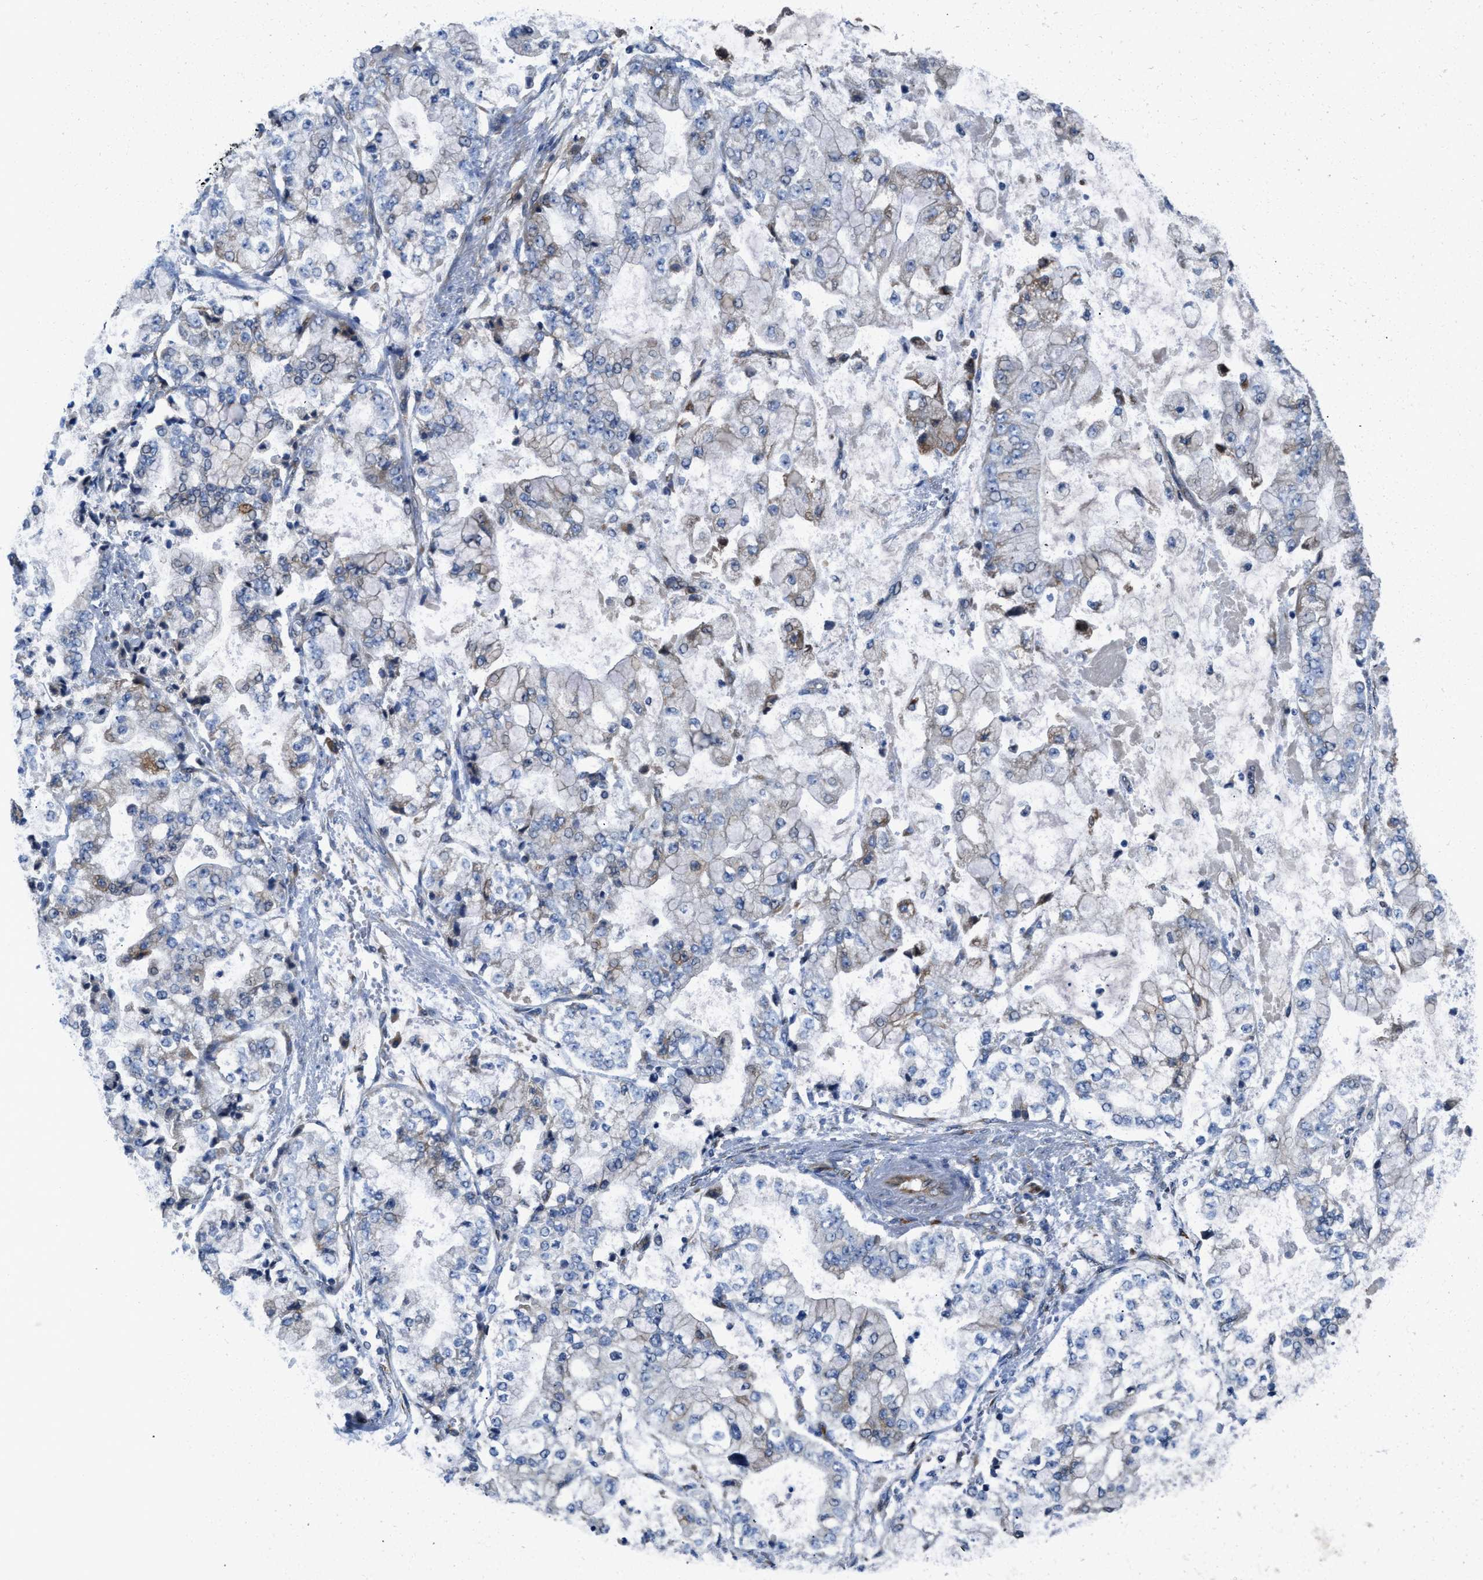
{"staining": {"intensity": "weak", "quantity": "25%-75%", "location": "cytoplasmic/membranous"}, "tissue": "stomach cancer", "cell_type": "Tumor cells", "image_type": "cancer", "snomed": [{"axis": "morphology", "description": "Adenocarcinoma, NOS"}, {"axis": "topography", "description": "Stomach"}], "caption": "Tumor cells display low levels of weak cytoplasmic/membranous positivity in approximately 25%-75% of cells in human stomach adenocarcinoma. The protein of interest is stained brown, and the nuclei are stained in blue (DAB IHC with brightfield microscopy, high magnification).", "gene": "GGCX", "patient": {"sex": "male", "age": 76}}